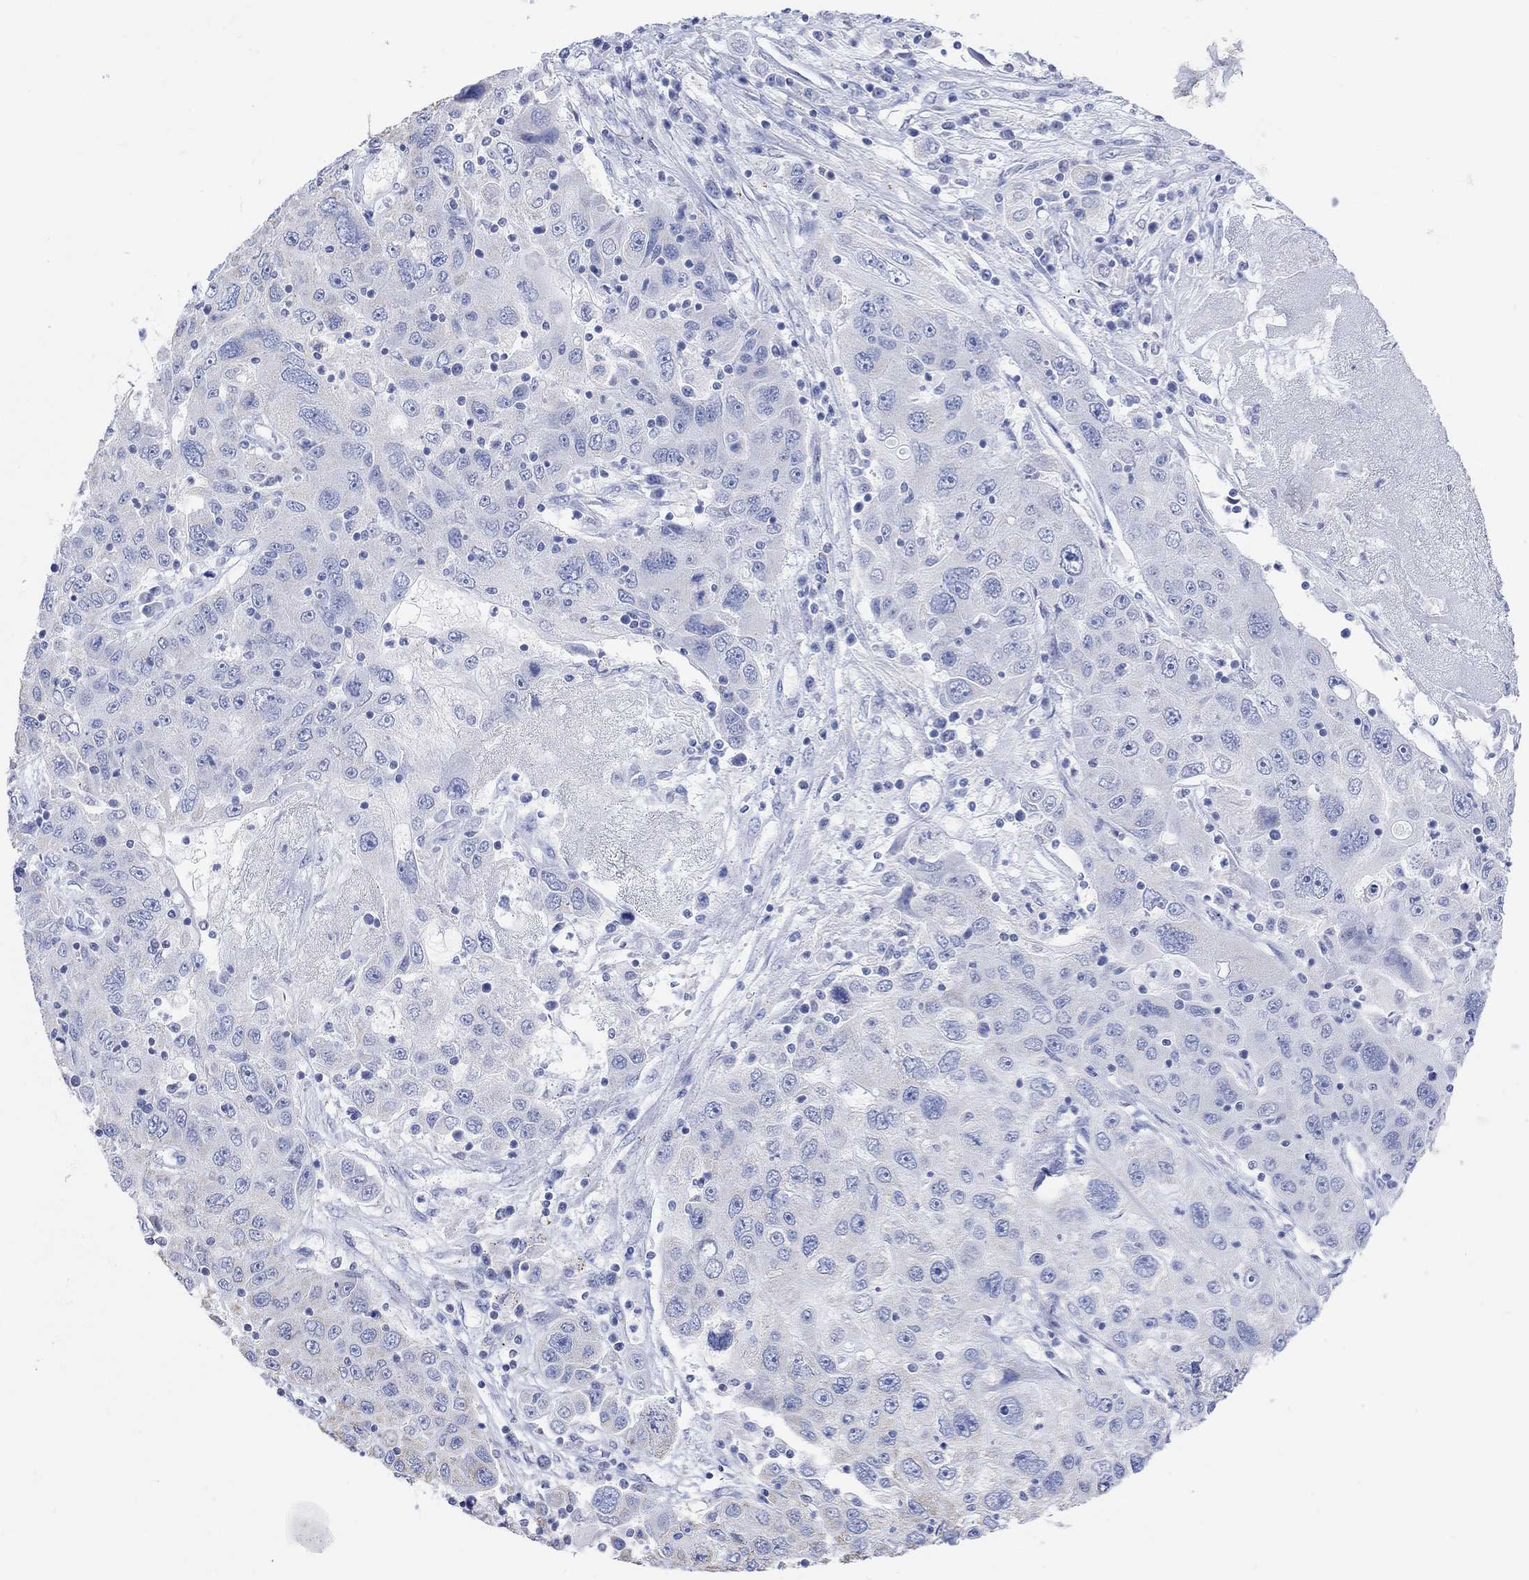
{"staining": {"intensity": "negative", "quantity": "none", "location": "none"}, "tissue": "stomach cancer", "cell_type": "Tumor cells", "image_type": "cancer", "snomed": [{"axis": "morphology", "description": "Adenocarcinoma, NOS"}, {"axis": "topography", "description": "Stomach"}], "caption": "Immunohistochemistry (IHC) of human stomach cancer (adenocarcinoma) reveals no positivity in tumor cells.", "gene": "SYT12", "patient": {"sex": "male", "age": 56}}